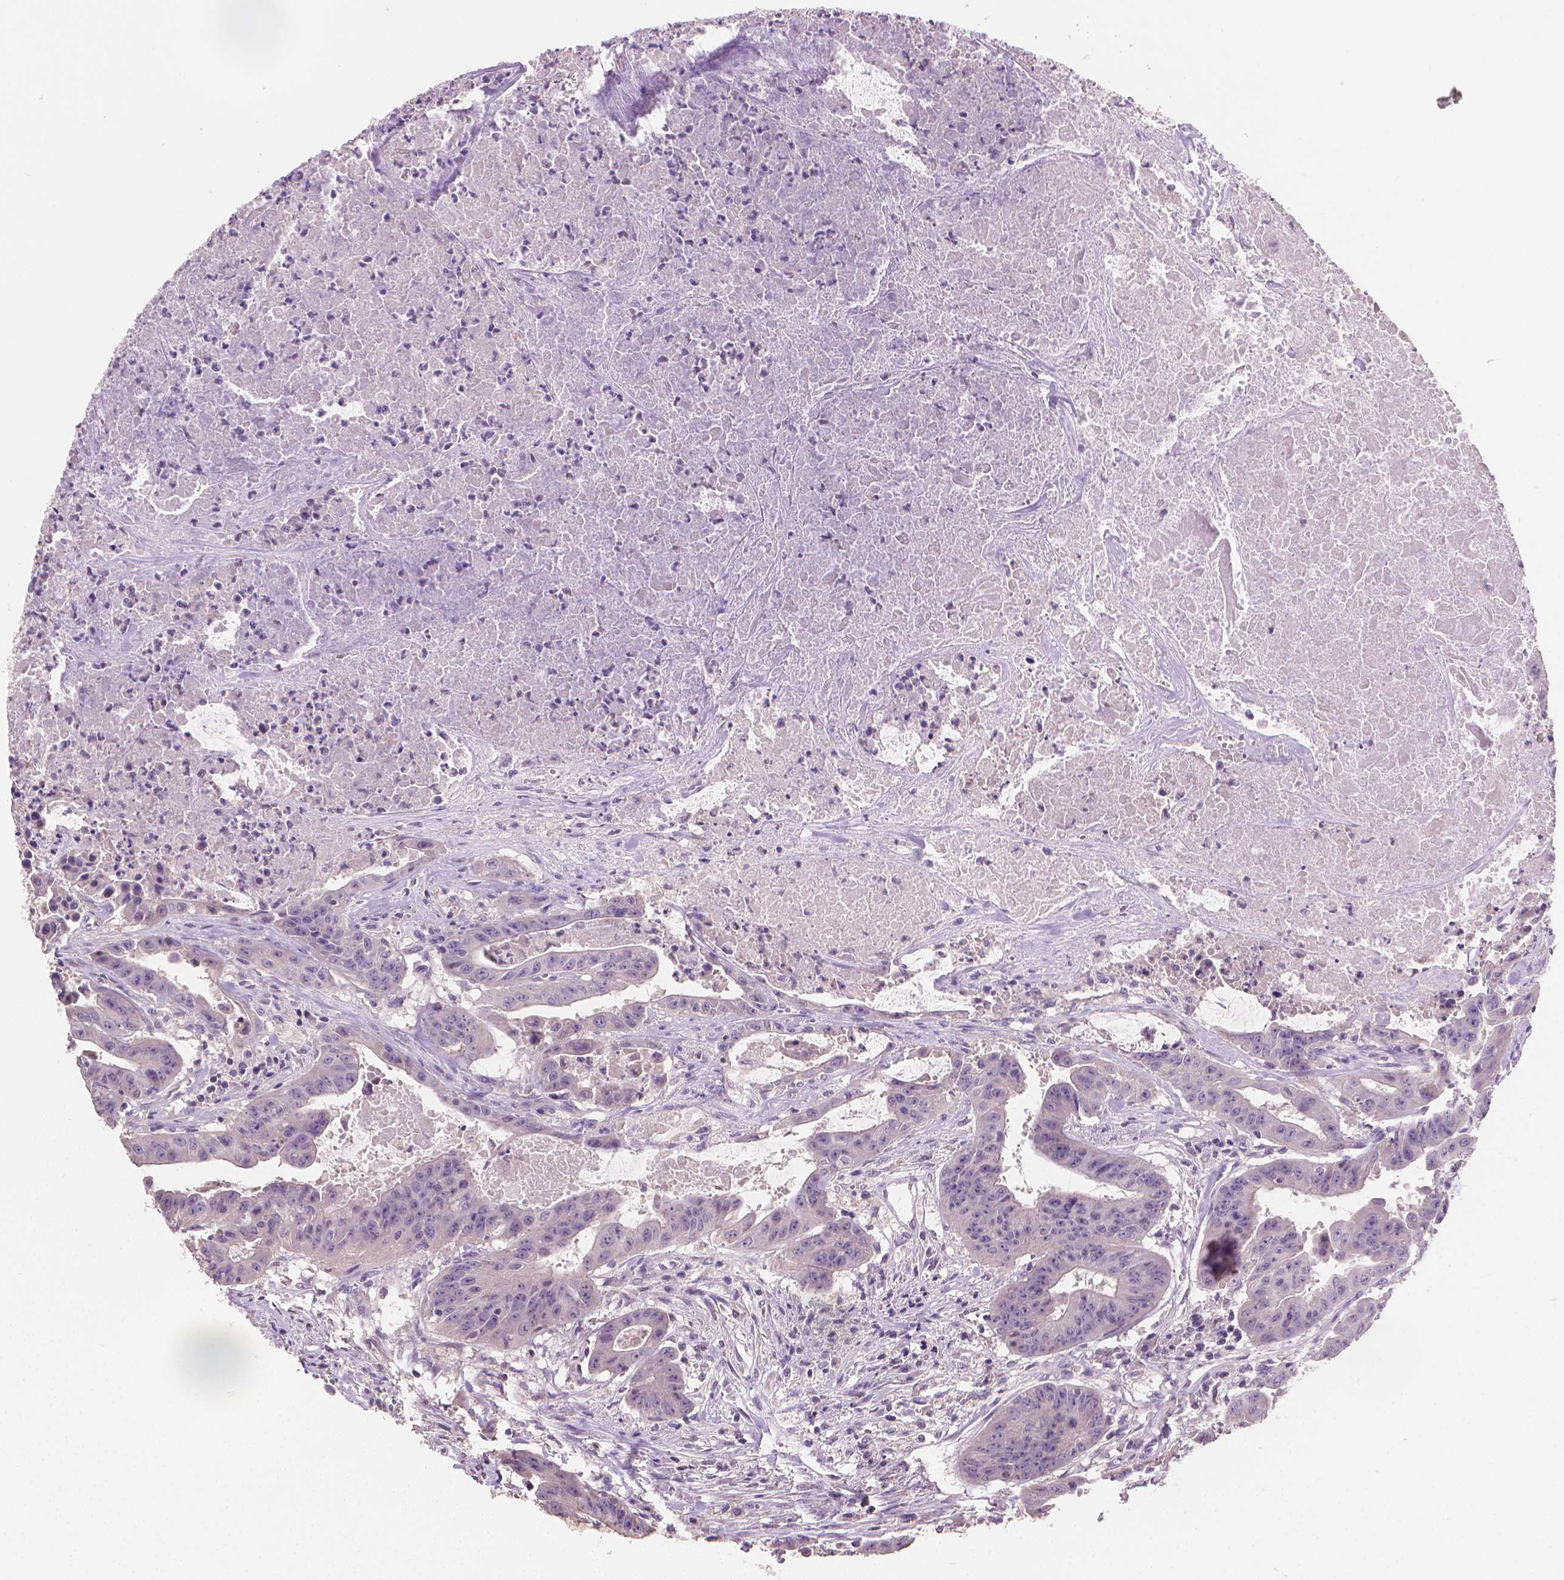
{"staining": {"intensity": "negative", "quantity": "none", "location": "none"}, "tissue": "colorectal cancer", "cell_type": "Tumor cells", "image_type": "cancer", "snomed": [{"axis": "morphology", "description": "Adenocarcinoma, NOS"}, {"axis": "topography", "description": "Colon"}], "caption": "This is a photomicrograph of IHC staining of colorectal cancer, which shows no expression in tumor cells.", "gene": "CATIP", "patient": {"sex": "male", "age": 33}}